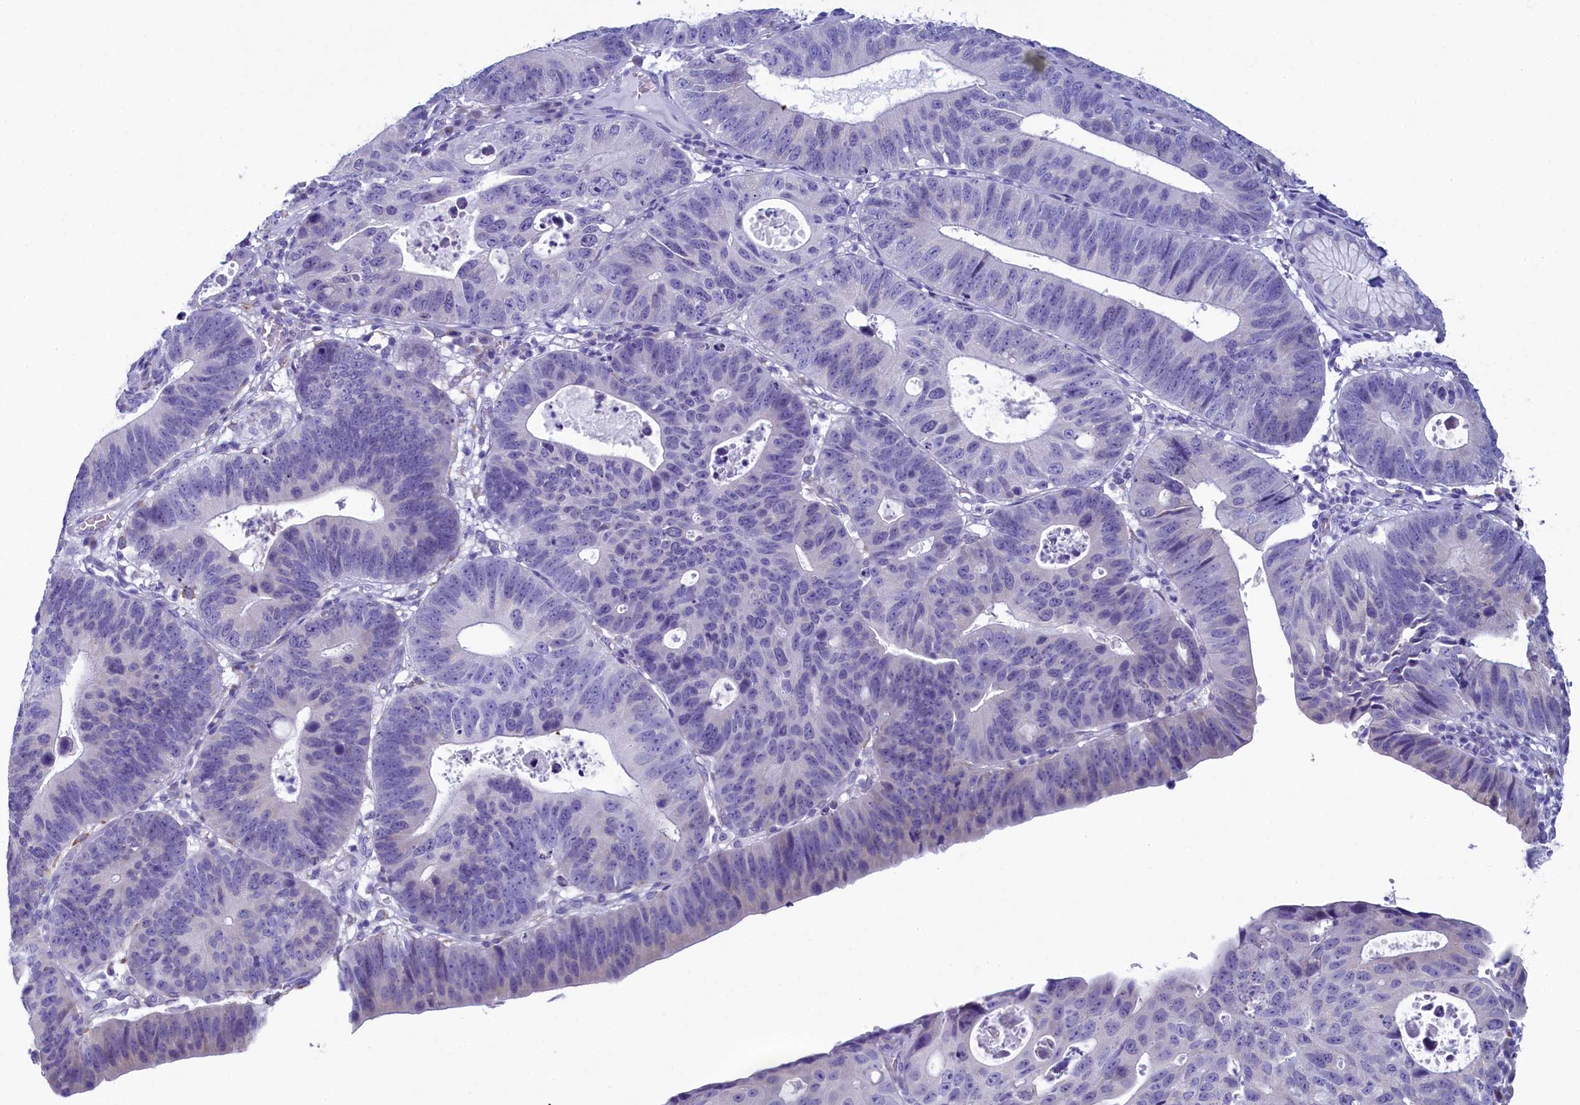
{"staining": {"intensity": "negative", "quantity": "none", "location": "none"}, "tissue": "stomach cancer", "cell_type": "Tumor cells", "image_type": "cancer", "snomed": [{"axis": "morphology", "description": "Adenocarcinoma, NOS"}, {"axis": "topography", "description": "Stomach"}], "caption": "This is an IHC histopathology image of adenocarcinoma (stomach). There is no expression in tumor cells.", "gene": "SKA3", "patient": {"sex": "male", "age": 59}}